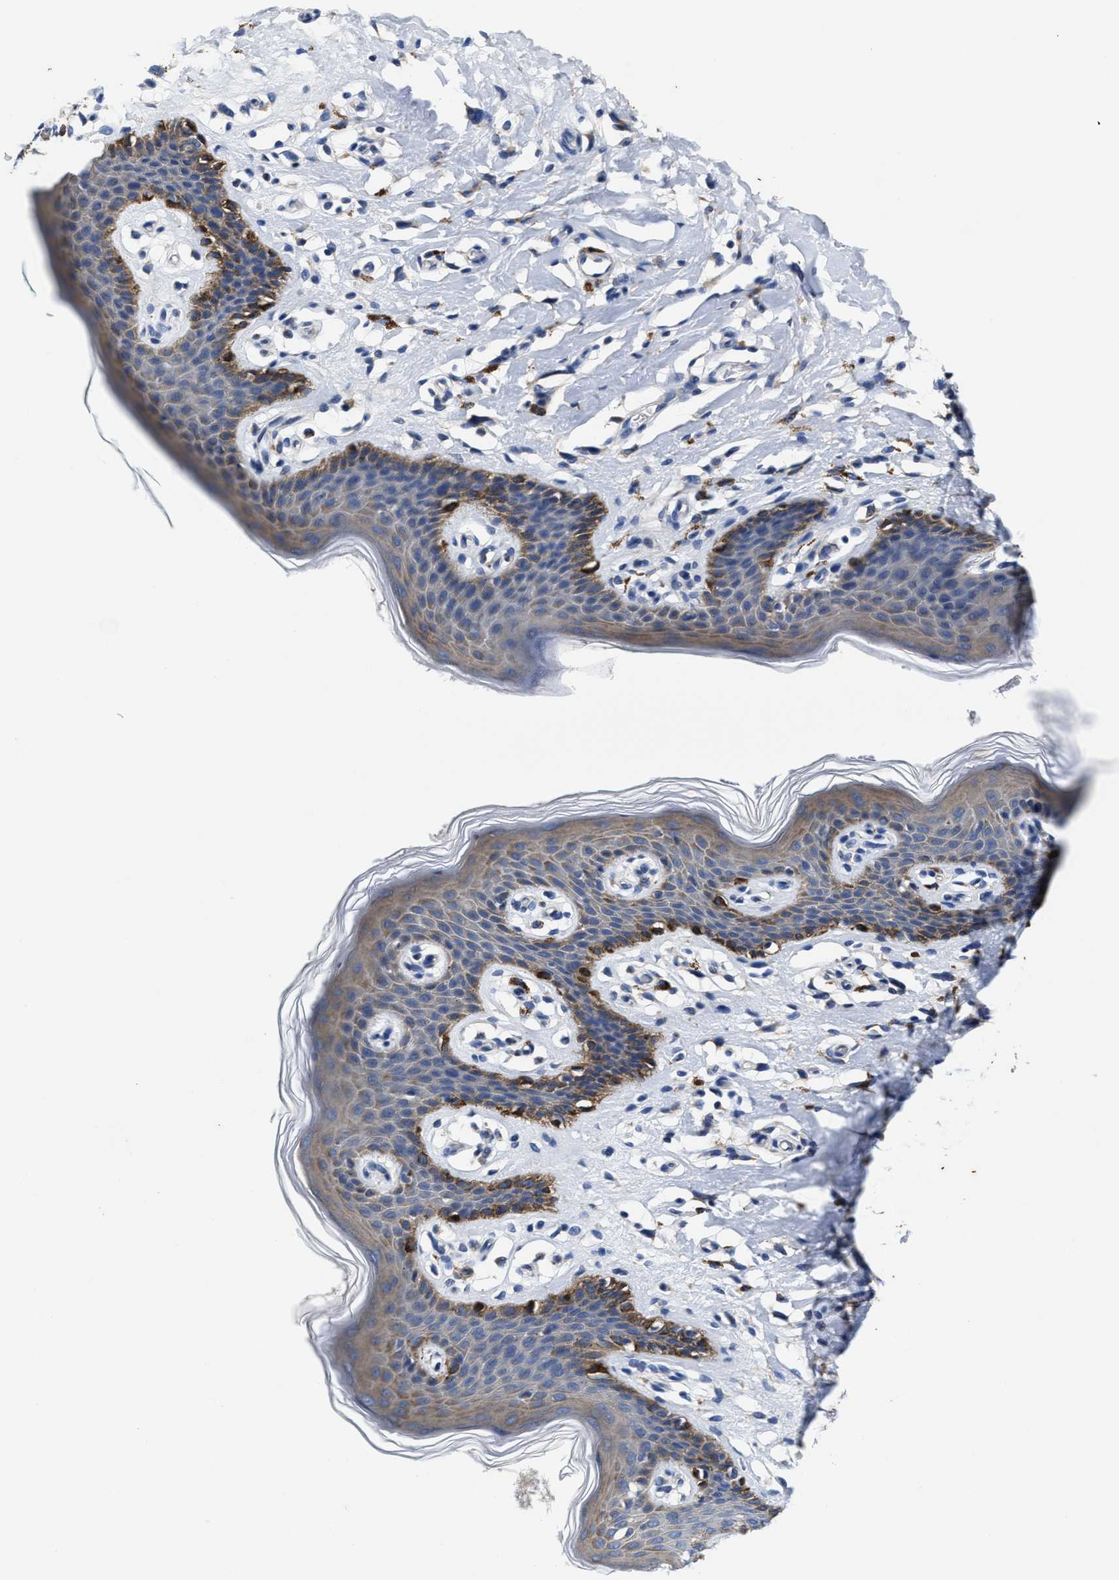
{"staining": {"intensity": "moderate", "quantity": "<25%", "location": "cytoplasmic/membranous"}, "tissue": "skin", "cell_type": "Epidermal cells", "image_type": "normal", "snomed": [{"axis": "morphology", "description": "Normal tissue, NOS"}, {"axis": "topography", "description": "Vulva"}], "caption": "High-magnification brightfield microscopy of normal skin stained with DAB (brown) and counterstained with hematoxylin (blue). epidermal cells exhibit moderate cytoplasmic/membranous expression is present in about<25% of cells. (DAB (3,3'-diaminobenzidine) IHC with brightfield microscopy, high magnification).", "gene": "TMEM30A", "patient": {"sex": "female", "age": 66}}